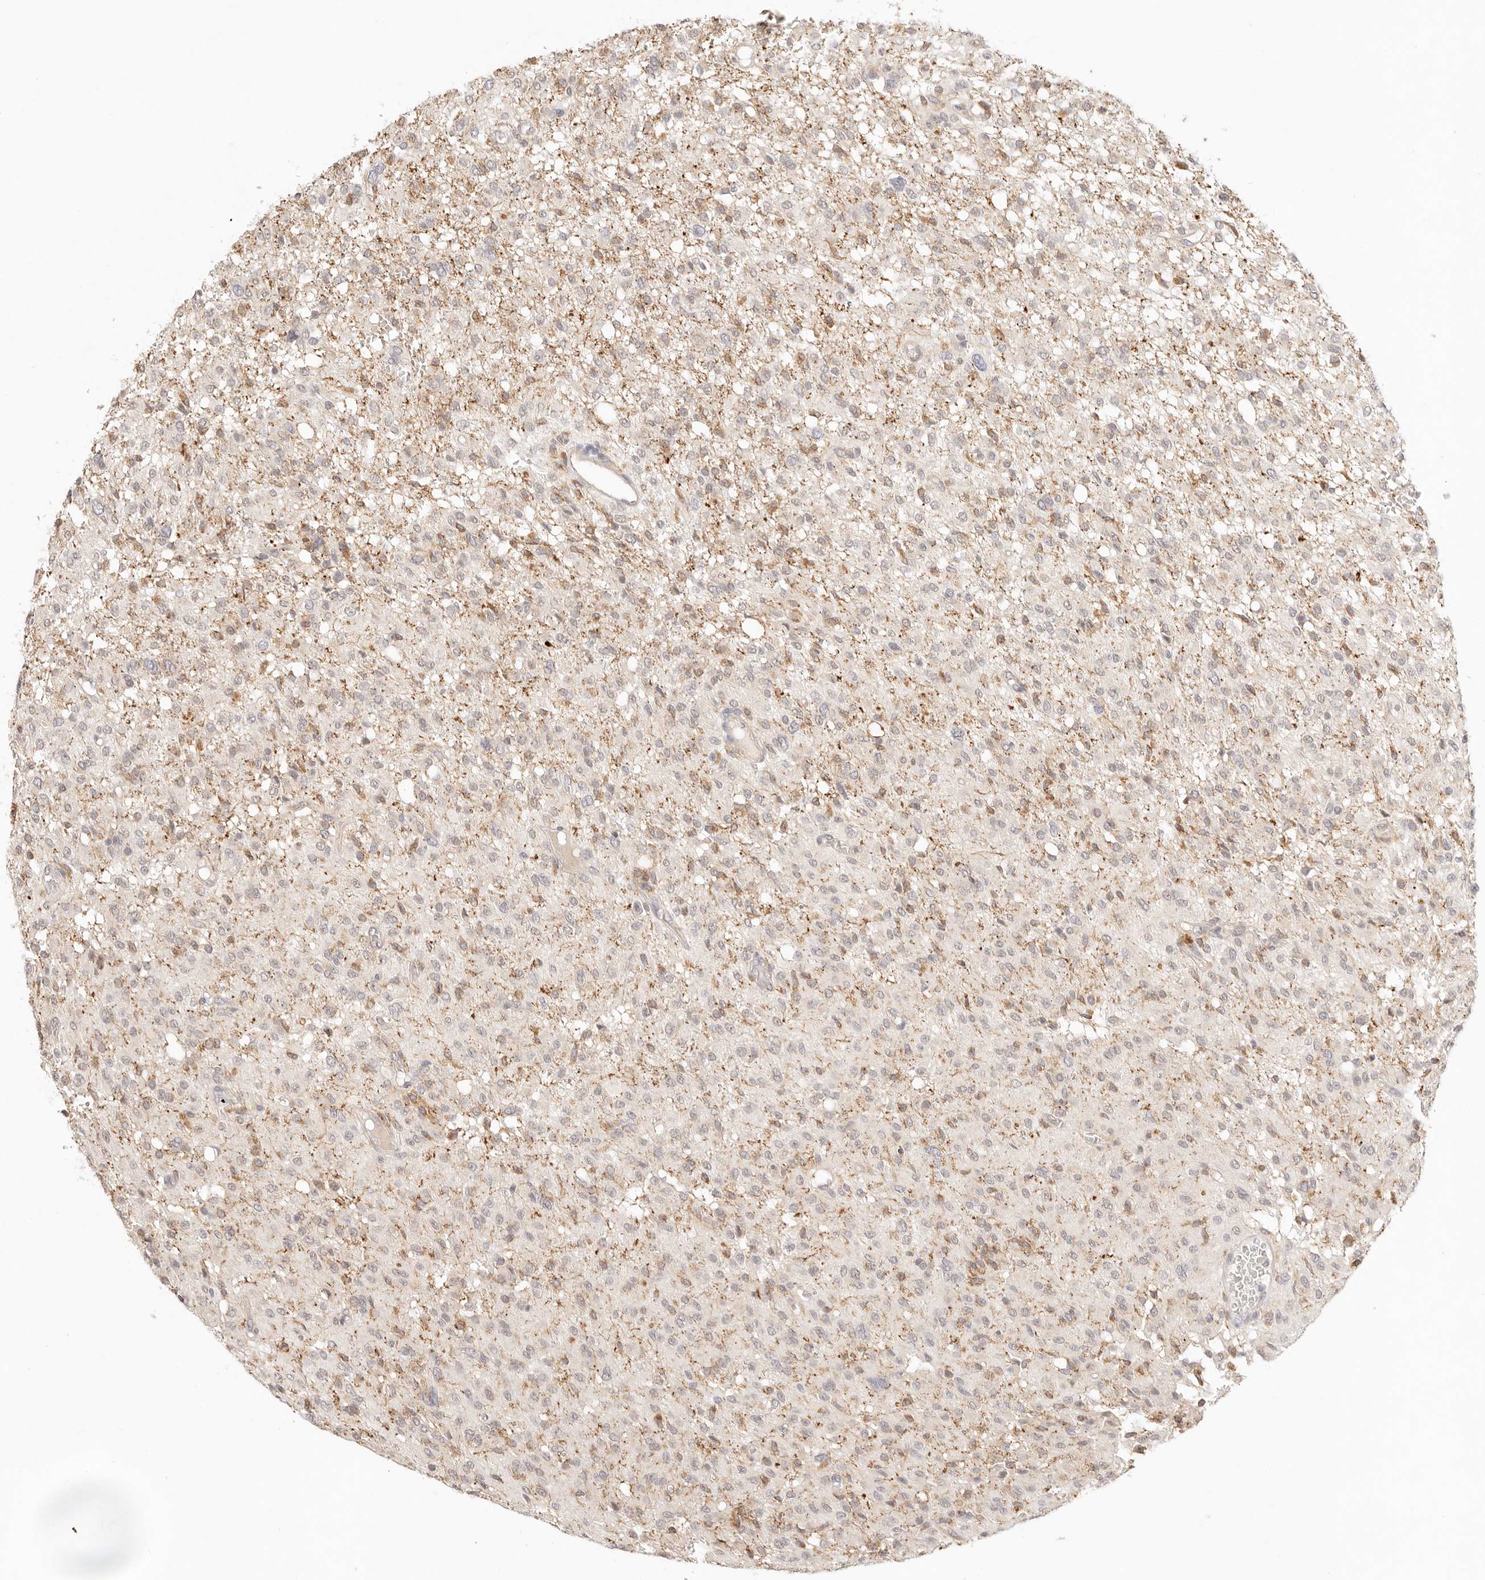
{"staining": {"intensity": "negative", "quantity": "none", "location": "none"}, "tissue": "glioma", "cell_type": "Tumor cells", "image_type": "cancer", "snomed": [{"axis": "morphology", "description": "Glioma, malignant, High grade"}, {"axis": "topography", "description": "Brain"}], "caption": "Immunohistochemical staining of human high-grade glioma (malignant) reveals no significant staining in tumor cells.", "gene": "GPR156", "patient": {"sex": "female", "age": 59}}